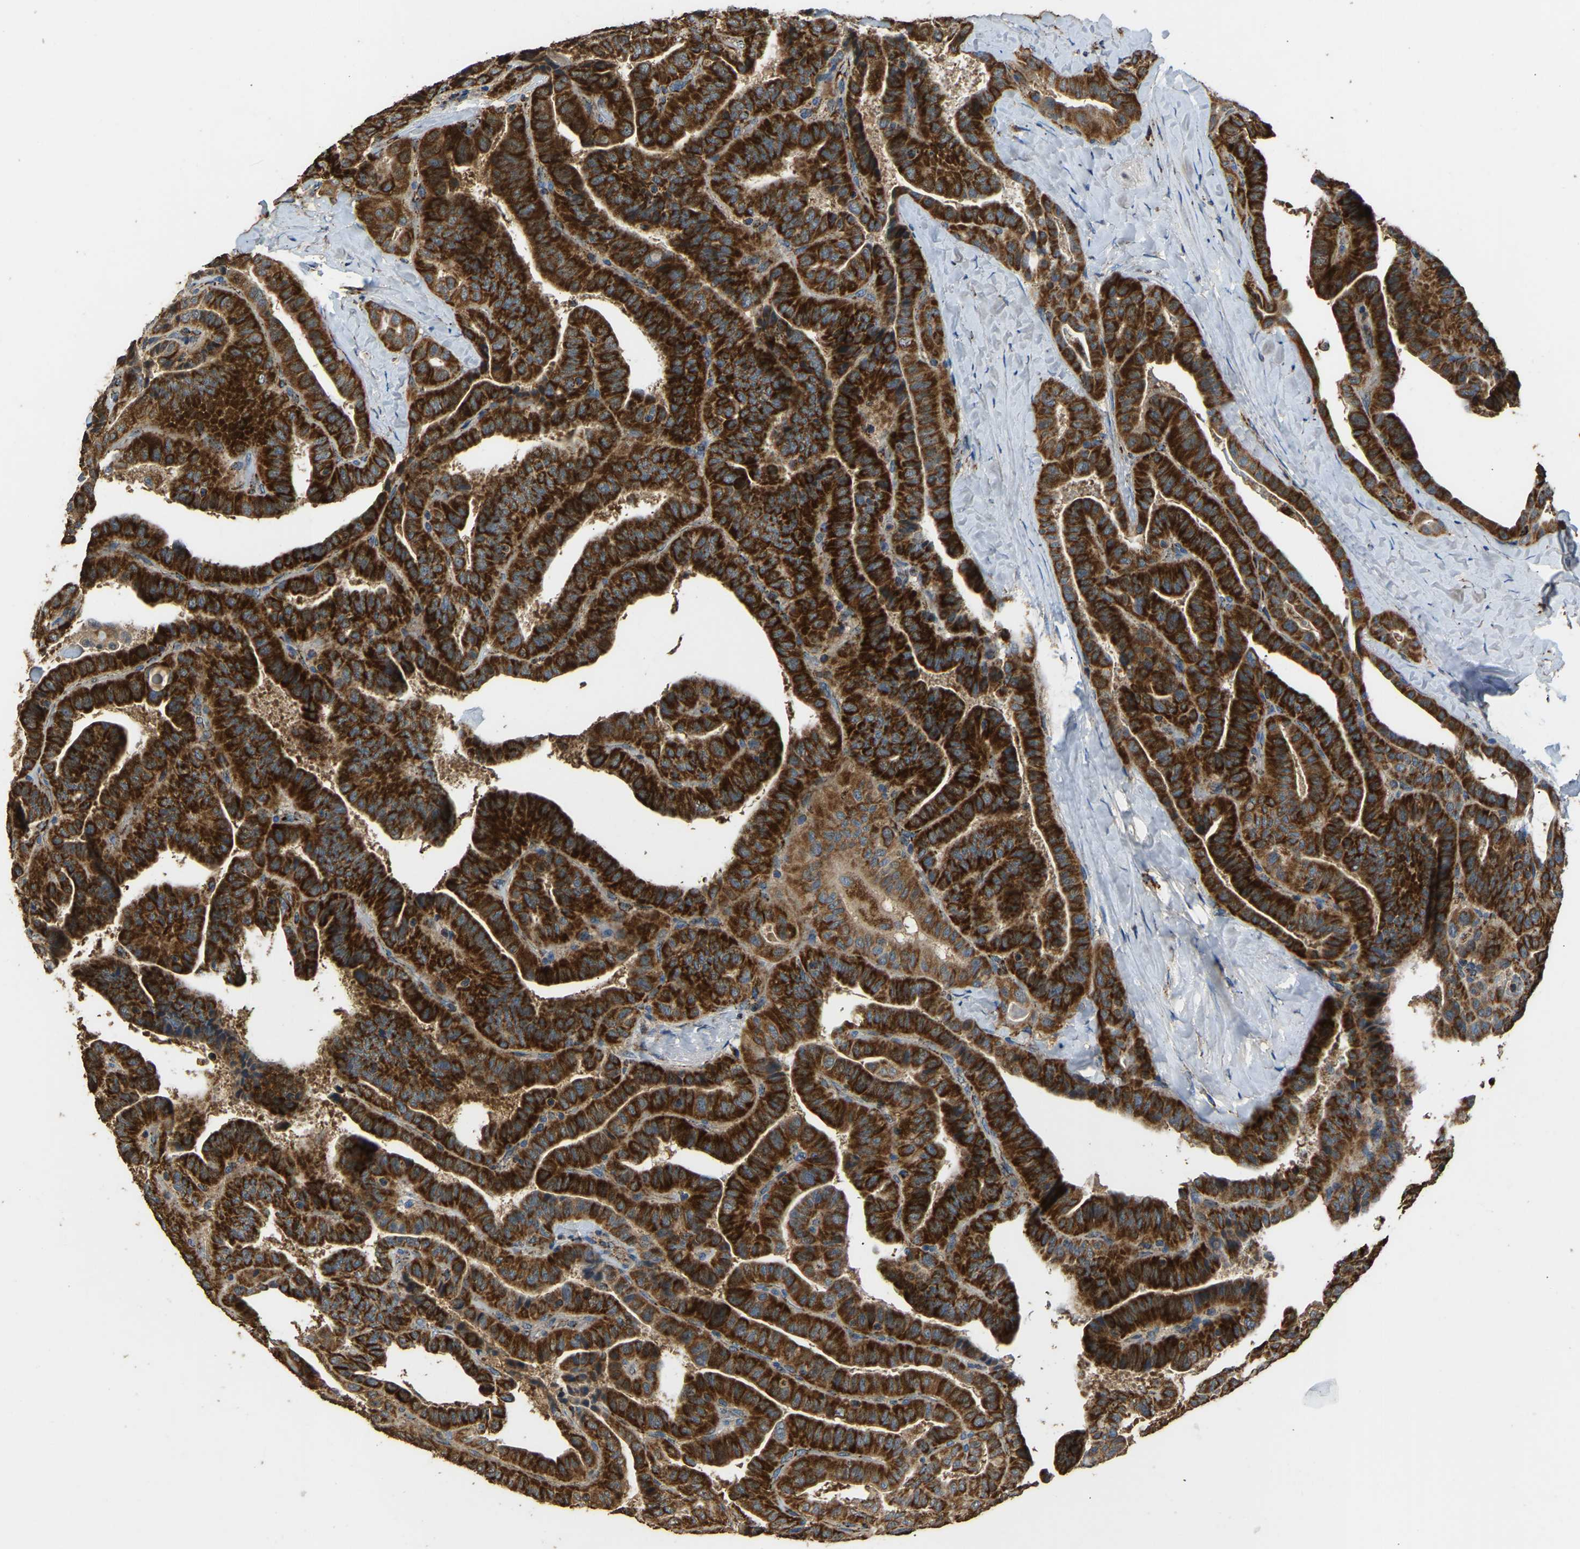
{"staining": {"intensity": "strong", "quantity": ">75%", "location": "cytoplasmic/membranous"}, "tissue": "thyroid cancer", "cell_type": "Tumor cells", "image_type": "cancer", "snomed": [{"axis": "morphology", "description": "Papillary adenocarcinoma, NOS"}, {"axis": "topography", "description": "Thyroid gland"}], "caption": "An image of thyroid cancer stained for a protein demonstrates strong cytoplasmic/membranous brown staining in tumor cells. (Brightfield microscopy of DAB IHC at high magnification).", "gene": "TUFM", "patient": {"sex": "male", "age": 77}}